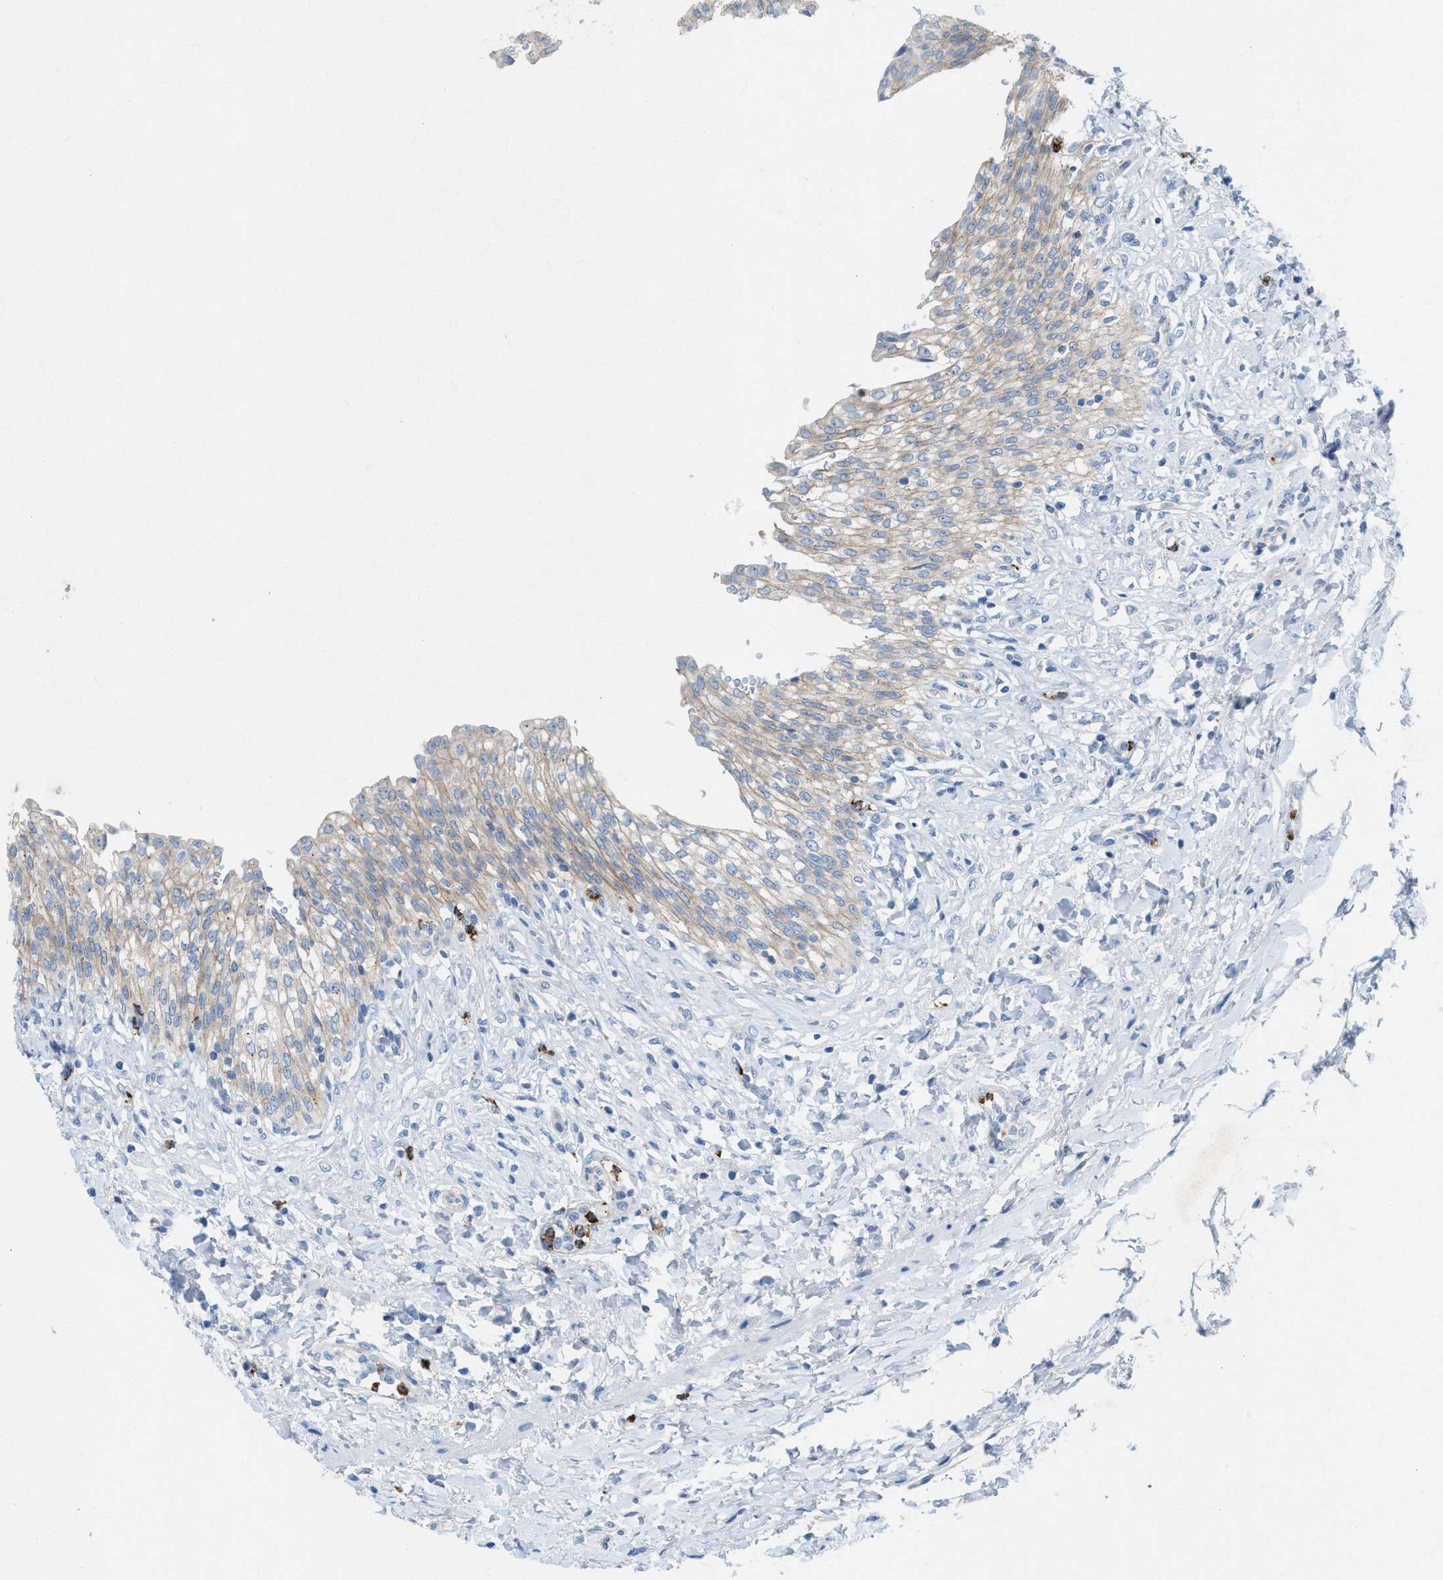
{"staining": {"intensity": "weak", "quantity": "25%-75%", "location": "cytoplasmic/membranous"}, "tissue": "urinary bladder", "cell_type": "Urothelial cells", "image_type": "normal", "snomed": [{"axis": "morphology", "description": "Urothelial carcinoma, High grade"}, {"axis": "topography", "description": "Urinary bladder"}], "caption": "The photomicrograph demonstrates staining of normal urinary bladder, revealing weak cytoplasmic/membranous protein positivity (brown color) within urothelial cells.", "gene": "CKLF", "patient": {"sex": "male", "age": 46}}